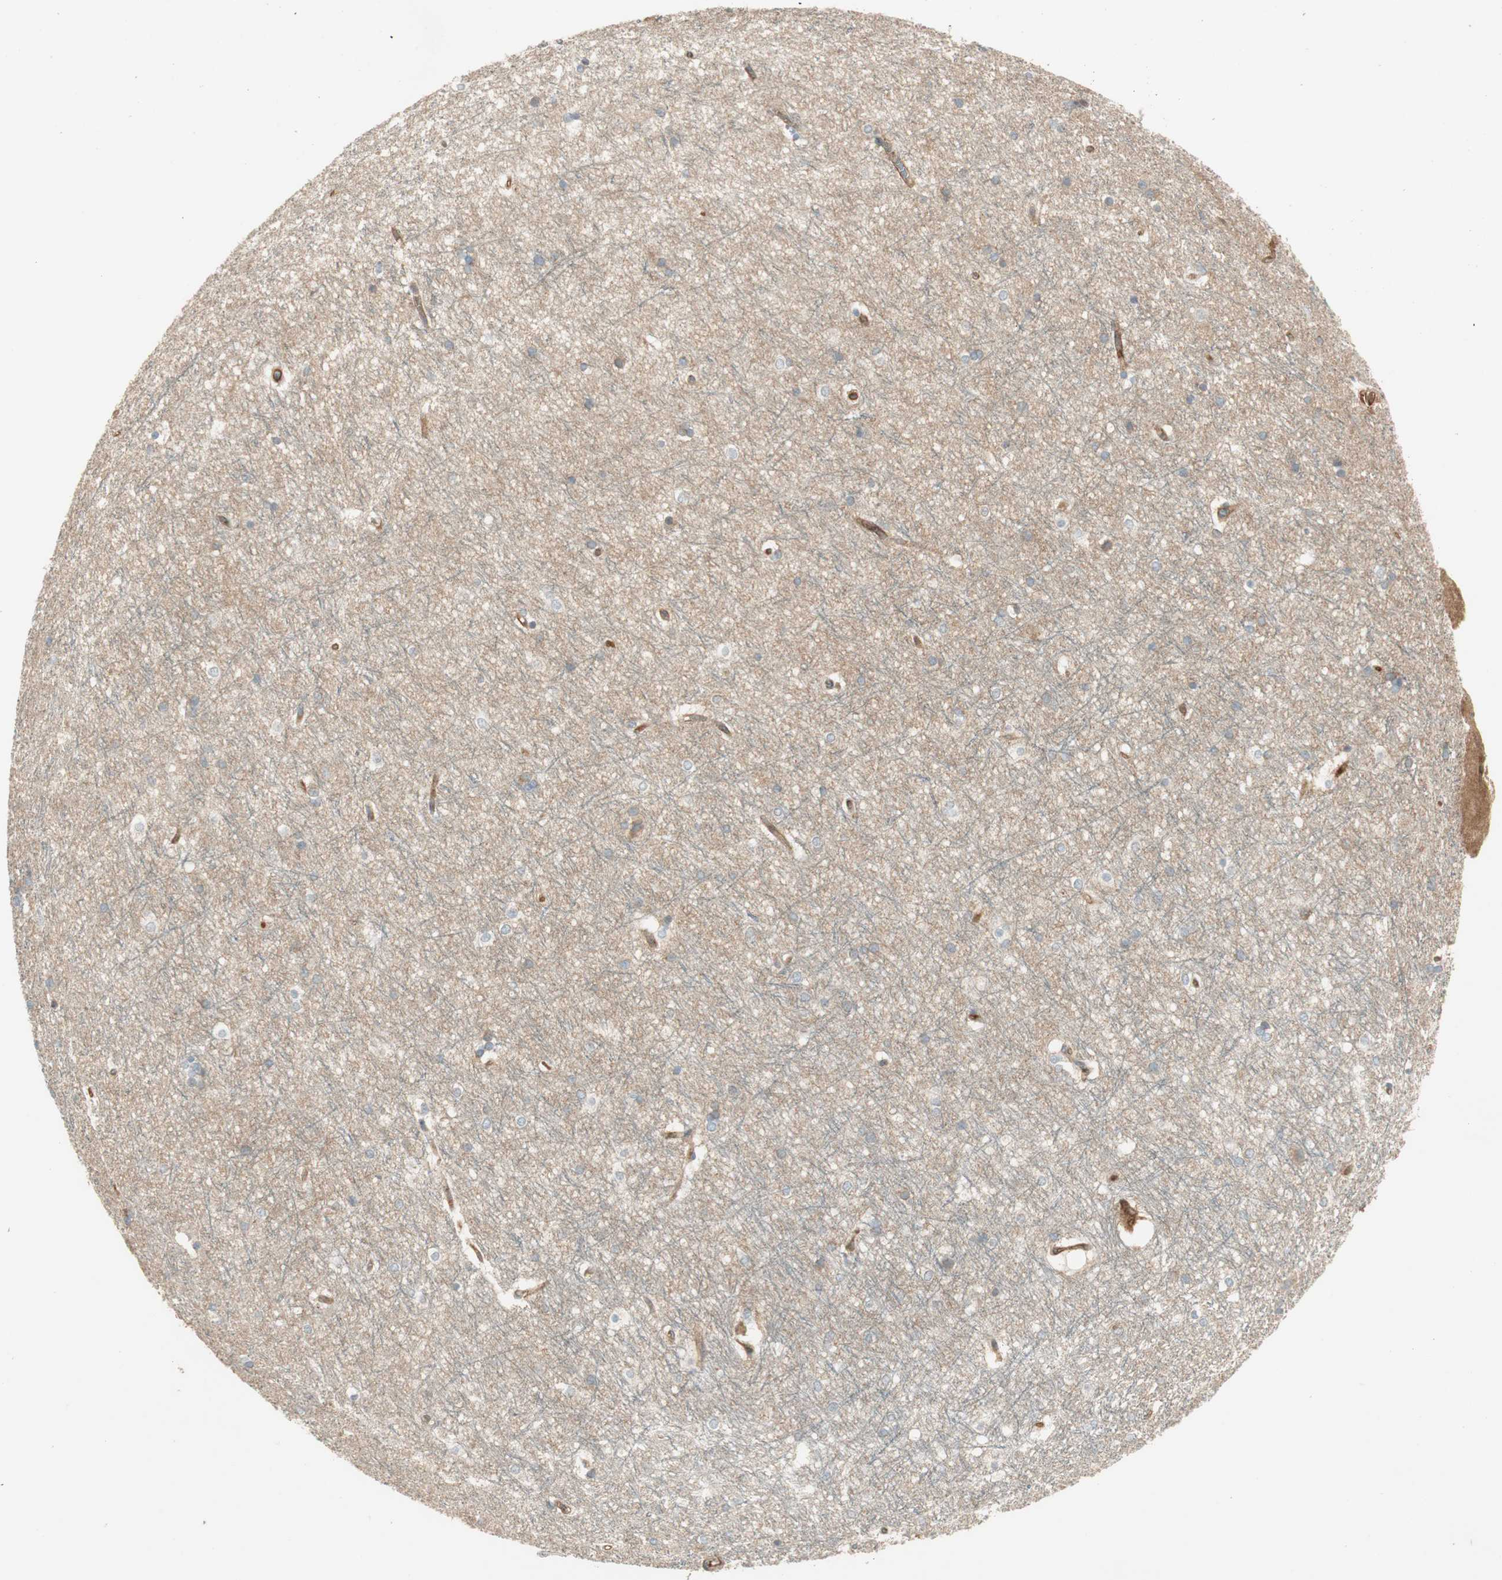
{"staining": {"intensity": "negative", "quantity": "none", "location": "none"}, "tissue": "hippocampus", "cell_type": "Glial cells", "image_type": "normal", "snomed": [{"axis": "morphology", "description": "Normal tissue, NOS"}, {"axis": "topography", "description": "Hippocampus"}], "caption": "IHC image of unremarkable hippocampus: human hippocampus stained with DAB (3,3'-diaminobenzidine) exhibits no significant protein expression in glial cells.", "gene": "BTN3A3", "patient": {"sex": "female", "age": 19}}